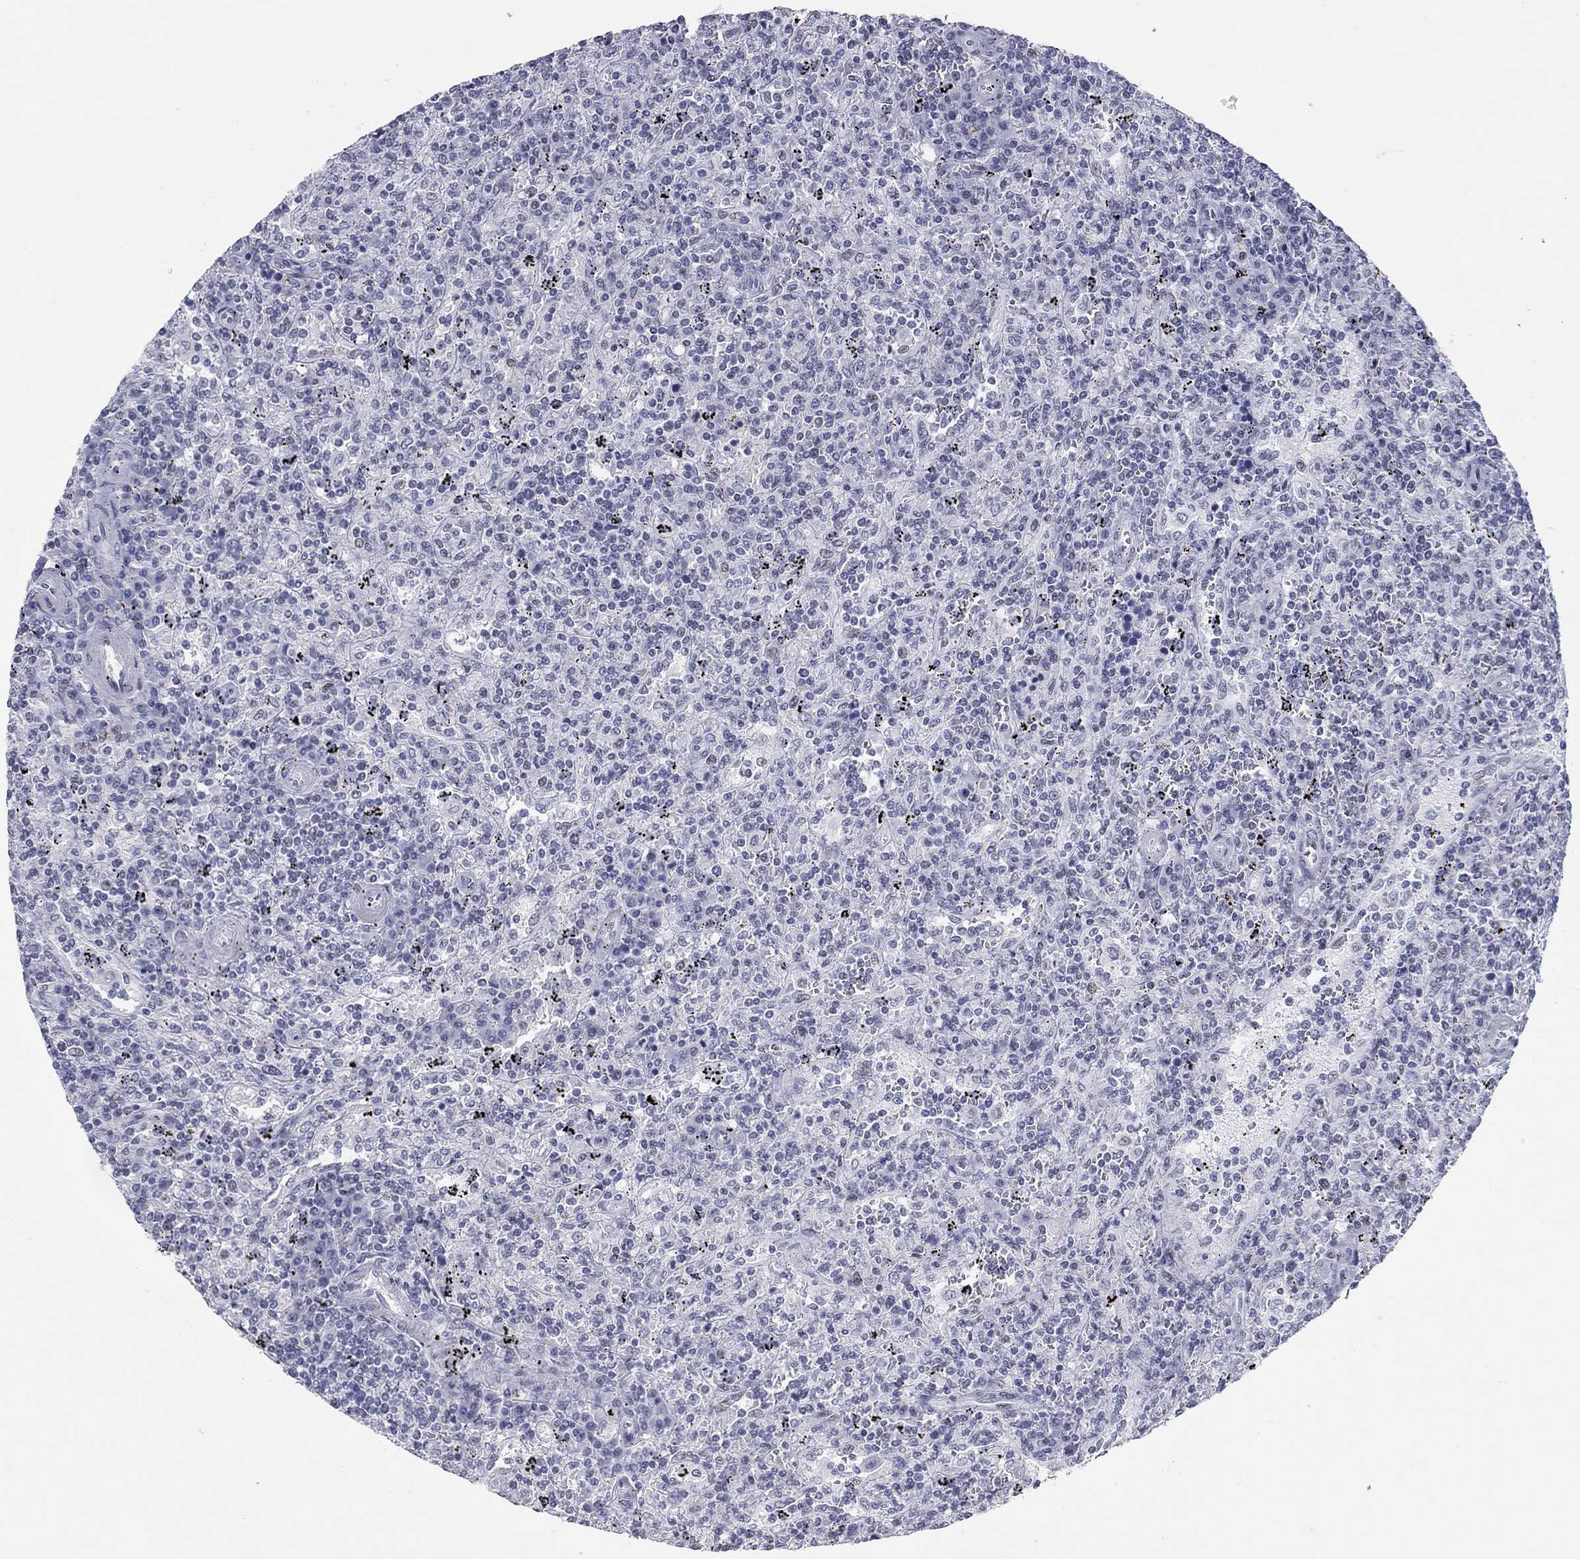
{"staining": {"intensity": "negative", "quantity": "none", "location": "none"}, "tissue": "lymphoma", "cell_type": "Tumor cells", "image_type": "cancer", "snomed": [{"axis": "morphology", "description": "Malignant lymphoma, non-Hodgkin's type, Low grade"}, {"axis": "topography", "description": "Spleen"}], "caption": "High power microscopy image of an immunohistochemistry (IHC) micrograph of low-grade malignant lymphoma, non-Hodgkin's type, revealing no significant positivity in tumor cells.", "gene": "ASF1B", "patient": {"sex": "male", "age": 62}}